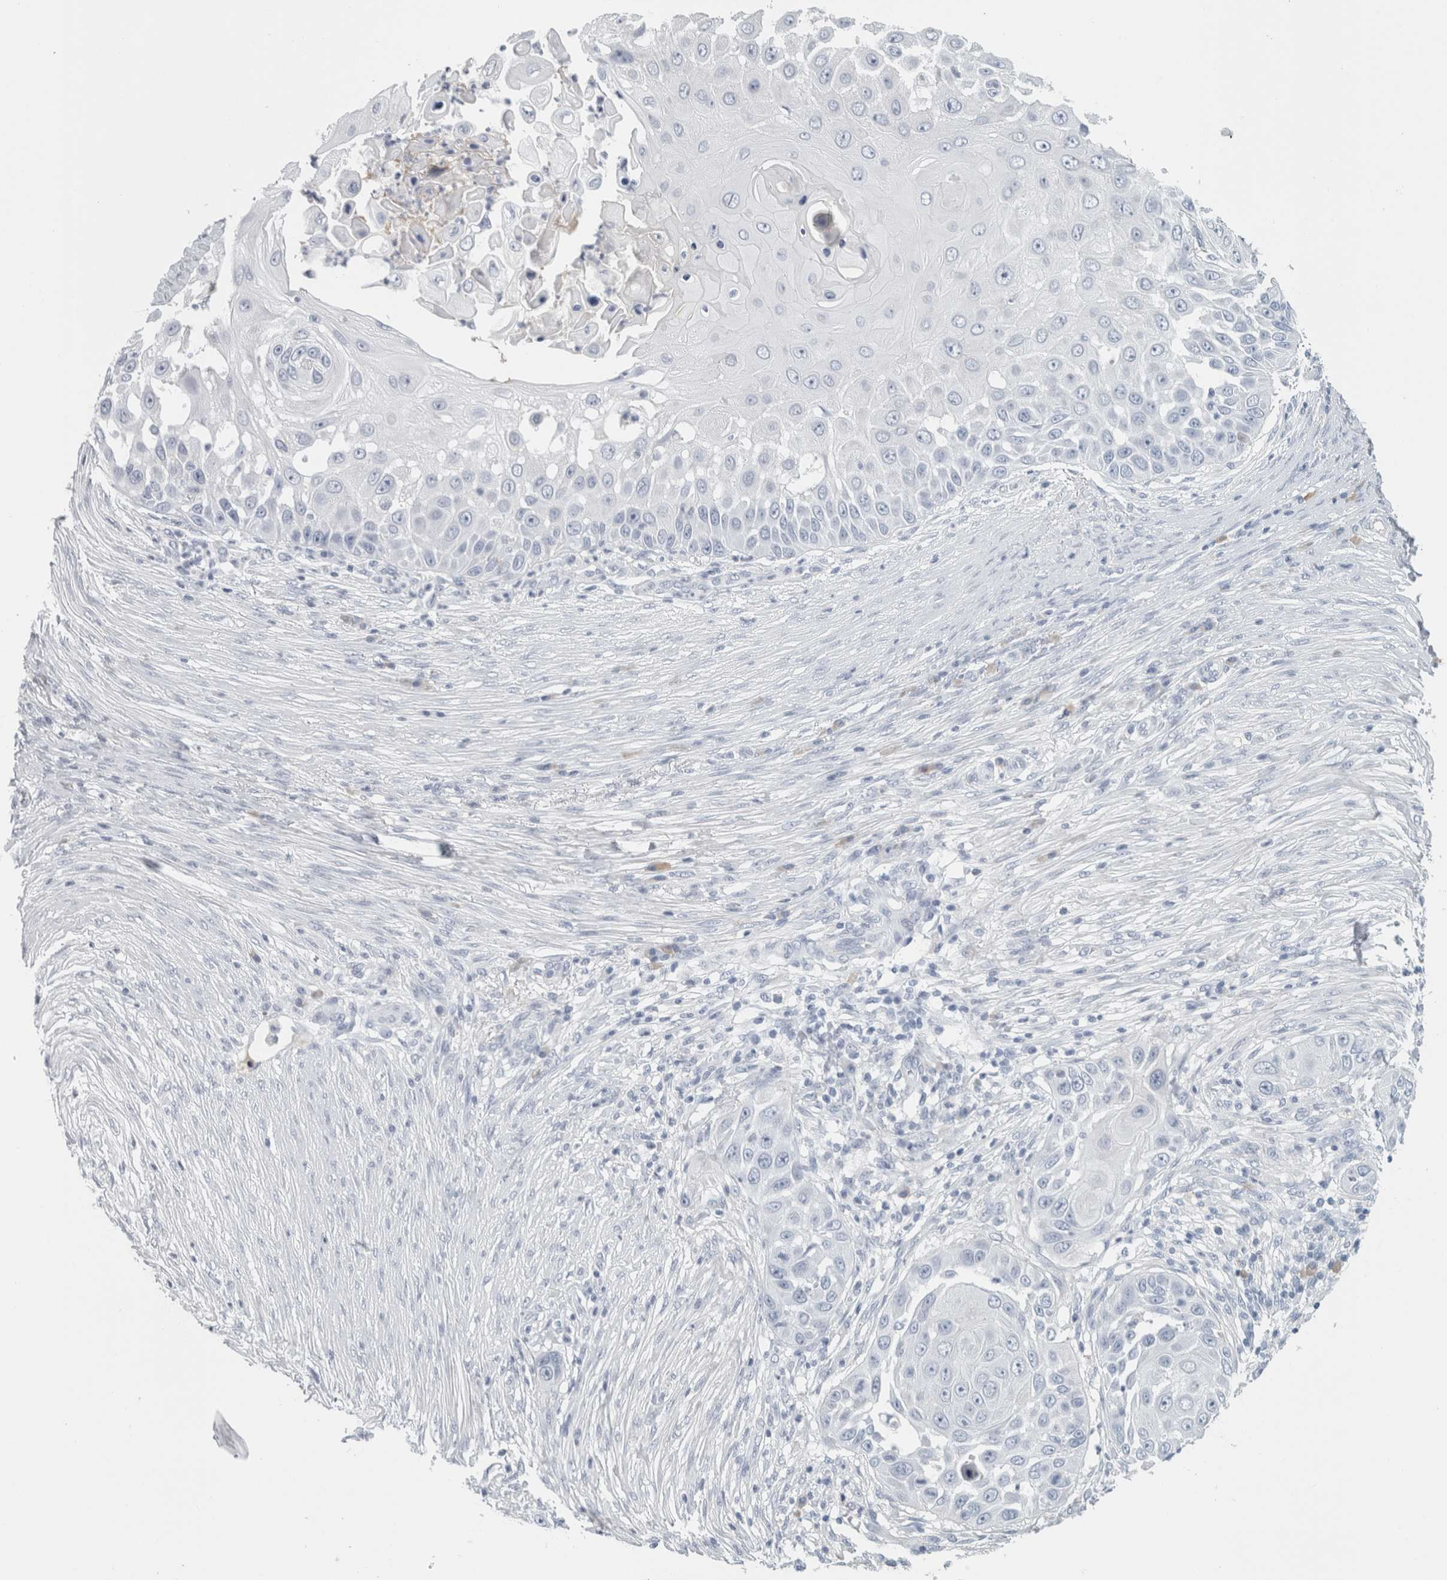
{"staining": {"intensity": "negative", "quantity": "none", "location": "none"}, "tissue": "skin cancer", "cell_type": "Tumor cells", "image_type": "cancer", "snomed": [{"axis": "morphology", "description": "Squamous cell carcinoma, NOS"}, {"axis": "topography", "description": "Skin"}], "caption": "Skin squamous cell carcinoma was stained to show a protein in brown. There is no significant expression in tumor cells.", "gene": "TSPAN8", "patient": {"sex": "female", "age": 44}}